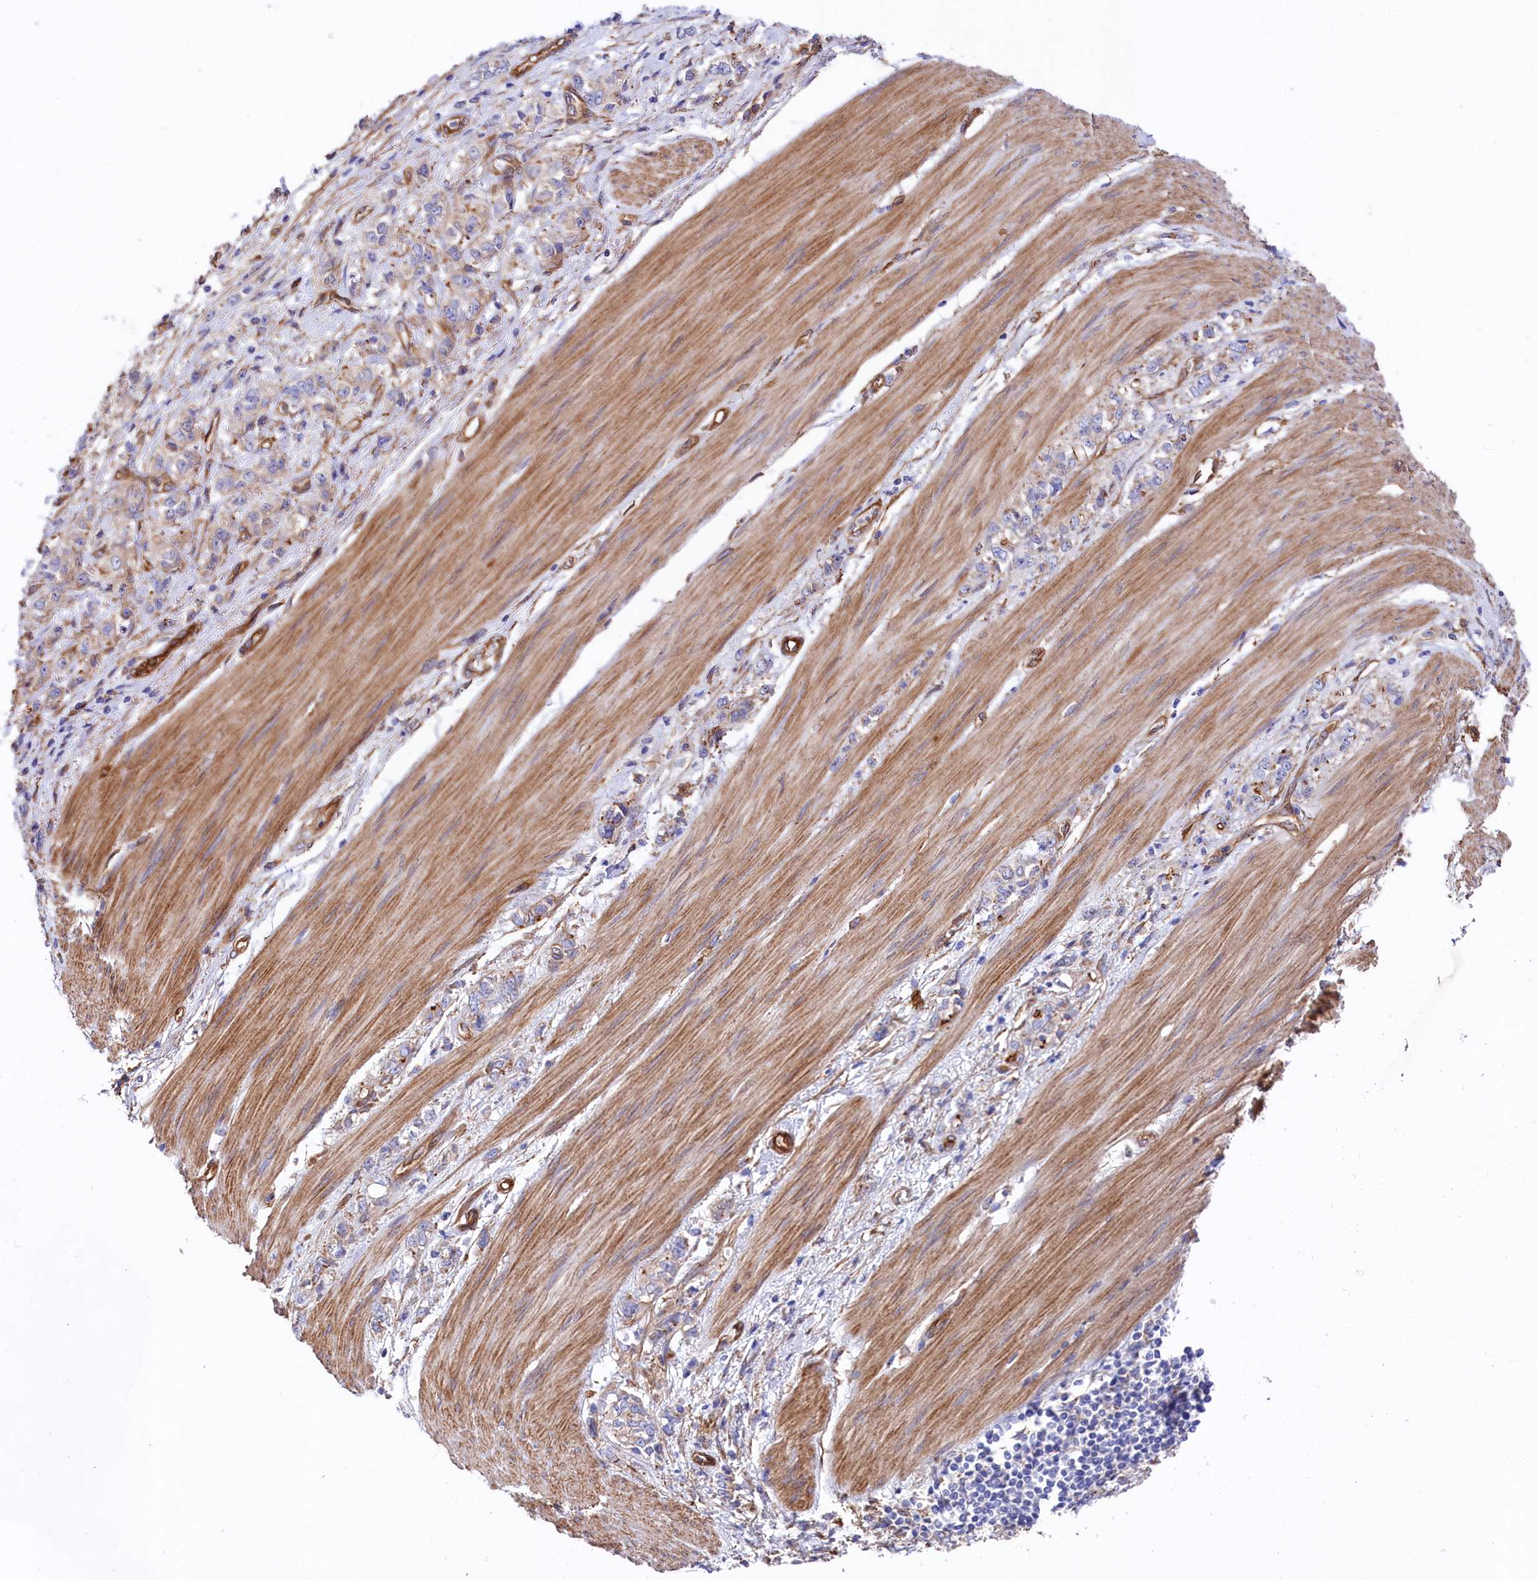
{"staining": {"intensity": "negative", "quantity": "none", "location": "none"}, "tissue": "stomach cancer", "cell_type": "Tumor cells", "image_type": "cancer", "snomed": [{"axis": "morphology", "description": "Adenocarcinoma, NOS"}, {"axis": "topography", "description": "Stomach"}], "caption": "DAB (3,3'-diaminobenzidine) immunohistochemical staining of stomach adenocarcinoma reveals no significant expression in tumor cells.", "gene": "TNKS1BP1", "patient": {"sex": "female", "age": 76}}